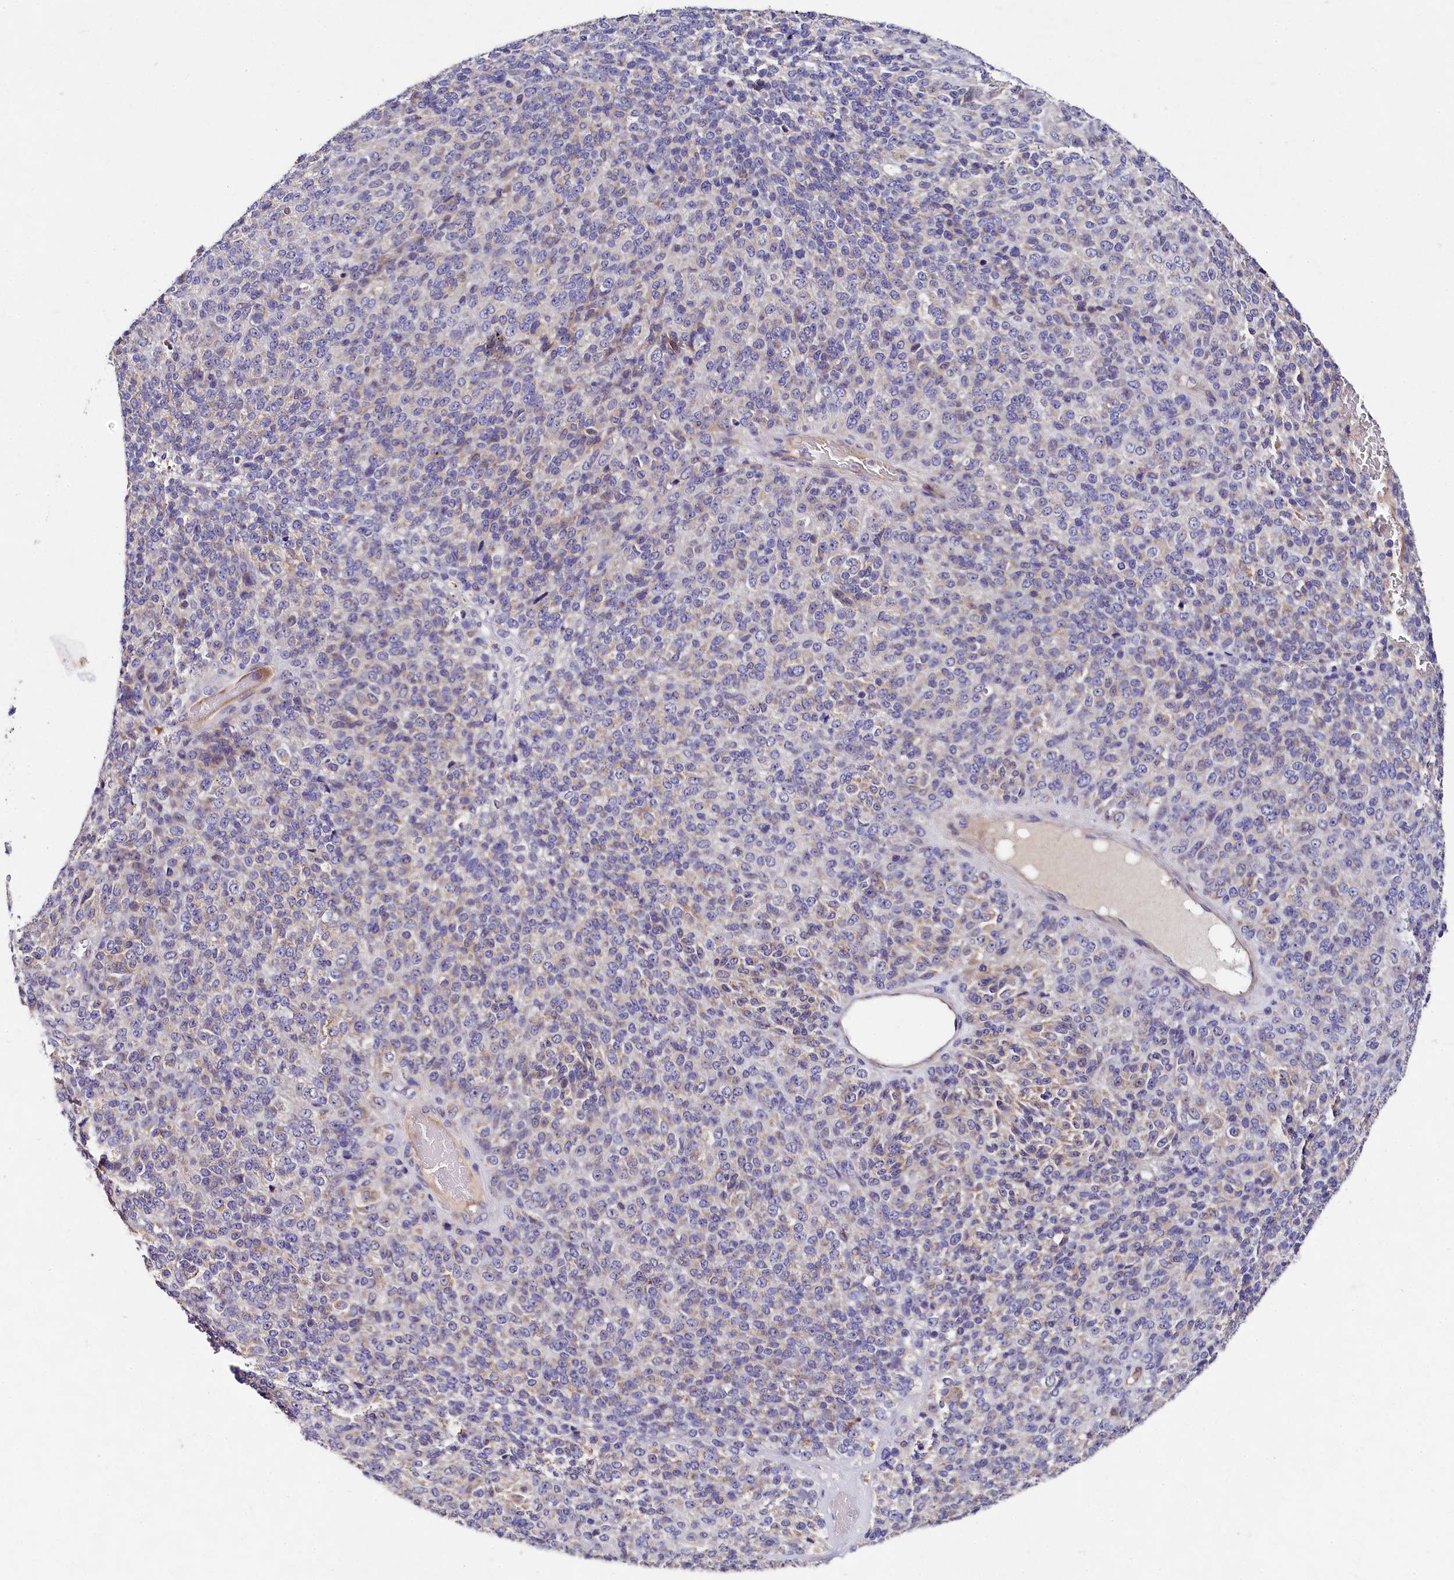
{"staining": {"intensity": "weak", "quantity": "25%-75%", "location": "cytoplasmic/membranous"}, "tissue": "melanoma", "cell_type": "Tumor cells", "image_type": "cancer", "snomed": [{"axis": "morphology", "description": "Malignant melanoma, Metastatic site"}, {"axis": "topography", "description": "Brain"}], "caption": "Human melanoma stained with a brown dye exhibits weak cytoplasmic/membranous positive expression in about 25%-75% of tumor cells.", "gene": "FXYD6", "patient": {"sex": "female", "age": 56}}